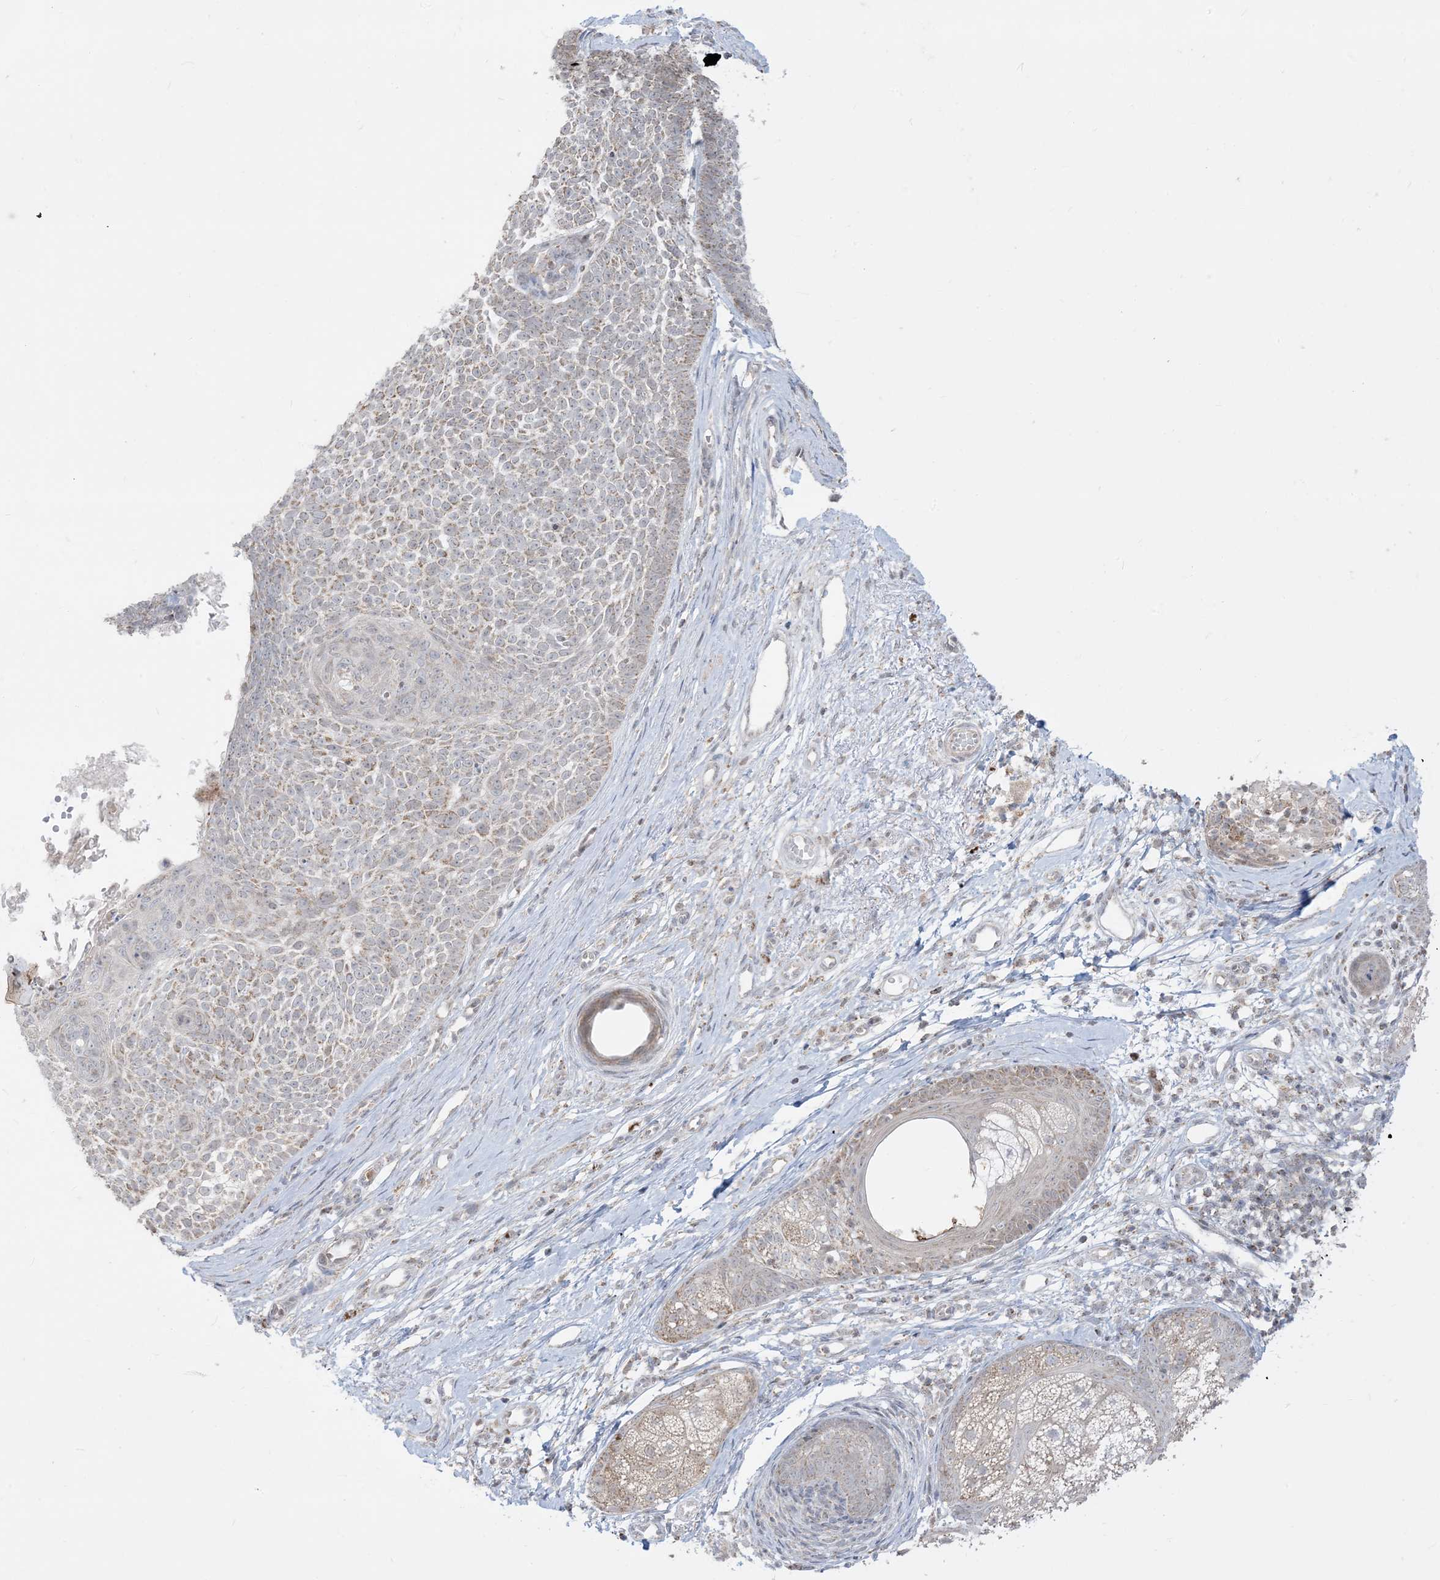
{"staining": {"intensity": "weak", "quantity": "25%-75%", "location": "cytoplasmic/membranous"}, "tissue": "skin cancer", "cell_type": "Tumor cells", "image_type": "cancer", "snomed": [{"axis": "morphology", "description": "Basal cell carcinoma"}, {"axis": "topography", "description": "Skin"}], "caption": "Tumor cells demonstrate low levels of weak cytoplasmic/membranous positivity in about 25%-75% of cells in human skin basal cell carcinoma. The staining was performed using DAB (3,3'-diaminobenzidine), with brown indicating positive protein expression. Nuclei are stained blue with hematoxylin.", "gene": "KANSL3", "patient": {"sex": "female", "age": 81}}